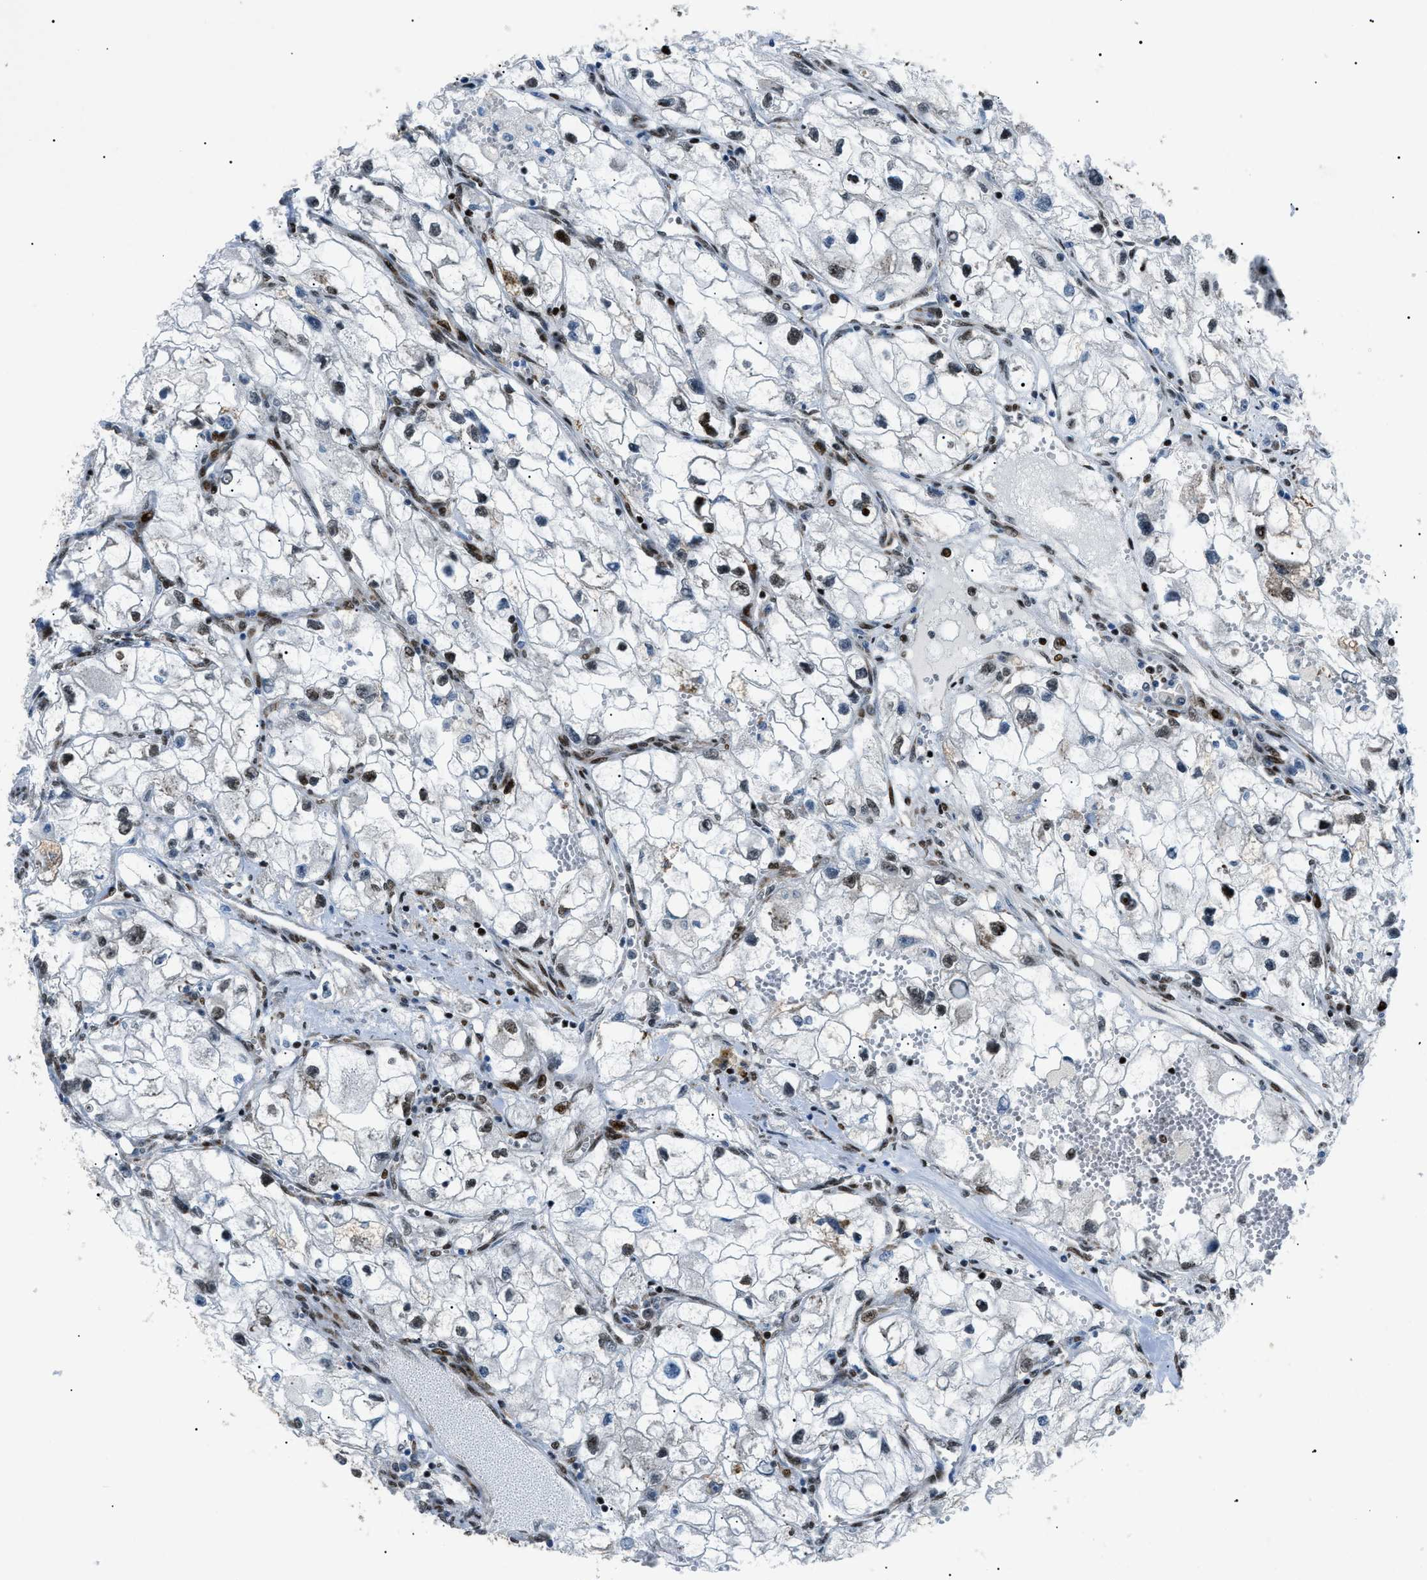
{"staining": {"intensity": "moderate", "quantity": "25%-75%", "location": "nuclear"}, "tissue": "renal cancer", "cell_type": "Tumor cells", "image_type": "cancer", "snomed": [{"axis": "morphology", "description": "Adenocarcinoma, NOS"}, {"axis": "topography", "description": "Kidney"}], "caption": "IHC (DAB (3,3'-diaminobenzidine)) staining of renal adenocarcinoma displays moderate nuclear protein staining in about 25%-75% of tumor cells.", "gene": "HNRNPK", "patient": {"sex": "female", "age": 70}}